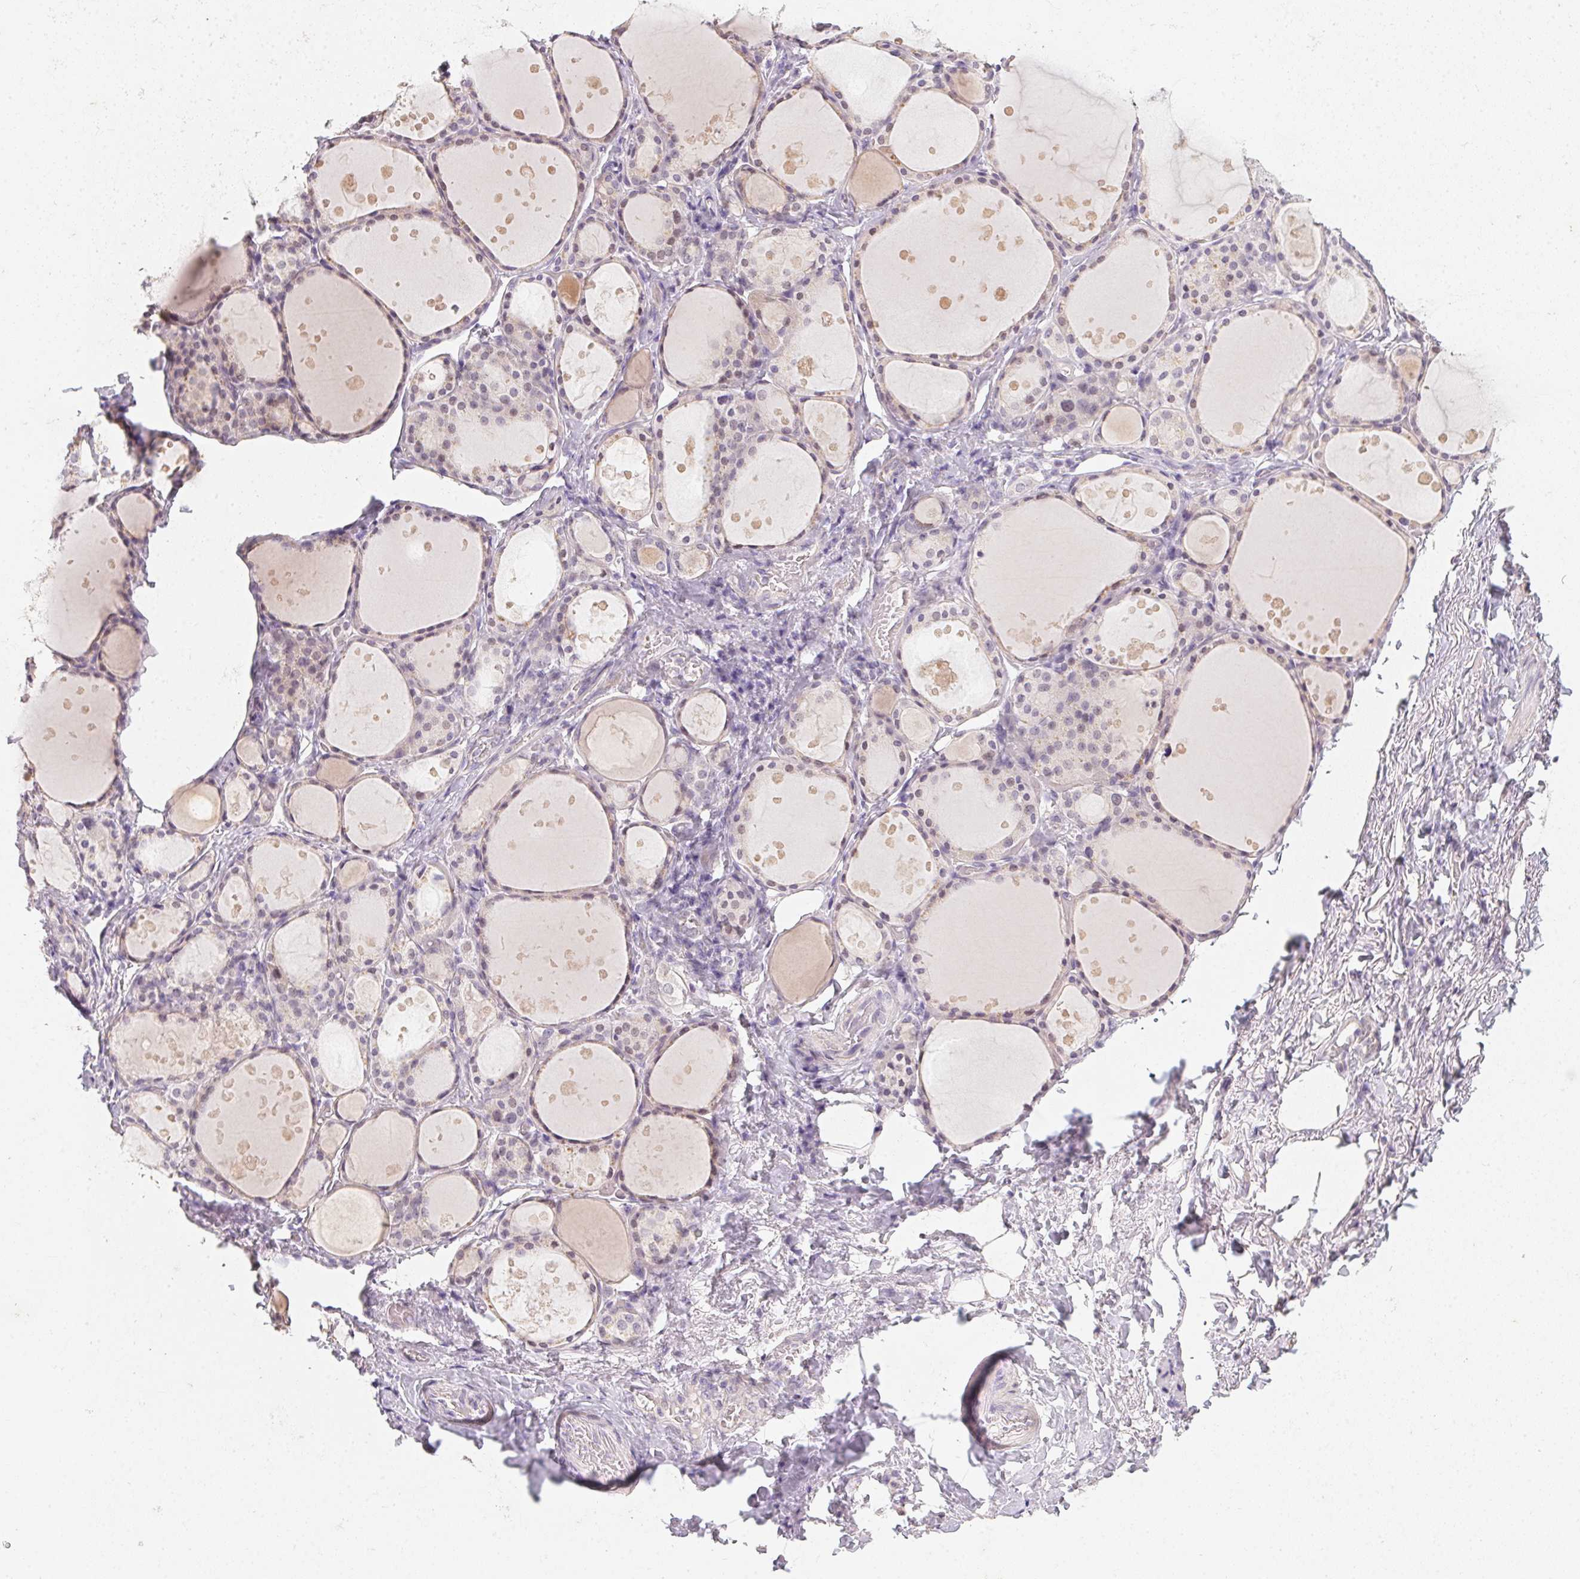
{"staining": {"intensity": "weak", "quantity": "<25%", "location": "nuclear"}, "tissue": "thyroid gland", "cell_type": "Glandular cells", "image_type": "normal", "snomed": [{"axis": "morphology", "description": "Normal tissue, NOS"}, {"axis": "topography", "description": "Thyroid gland"}], "caption": "This is a histopathology image of immunohistochemistry (IHC) staining of normal thyroid gland, which shows no staining in glandular cells. (DAB (3,3'-diaminobenzidine) immunohistochemistry (IHC) with hematoxylin counter stain).", "gene": "ZBBX", "patient": {"sex": "male", "age": 68}}